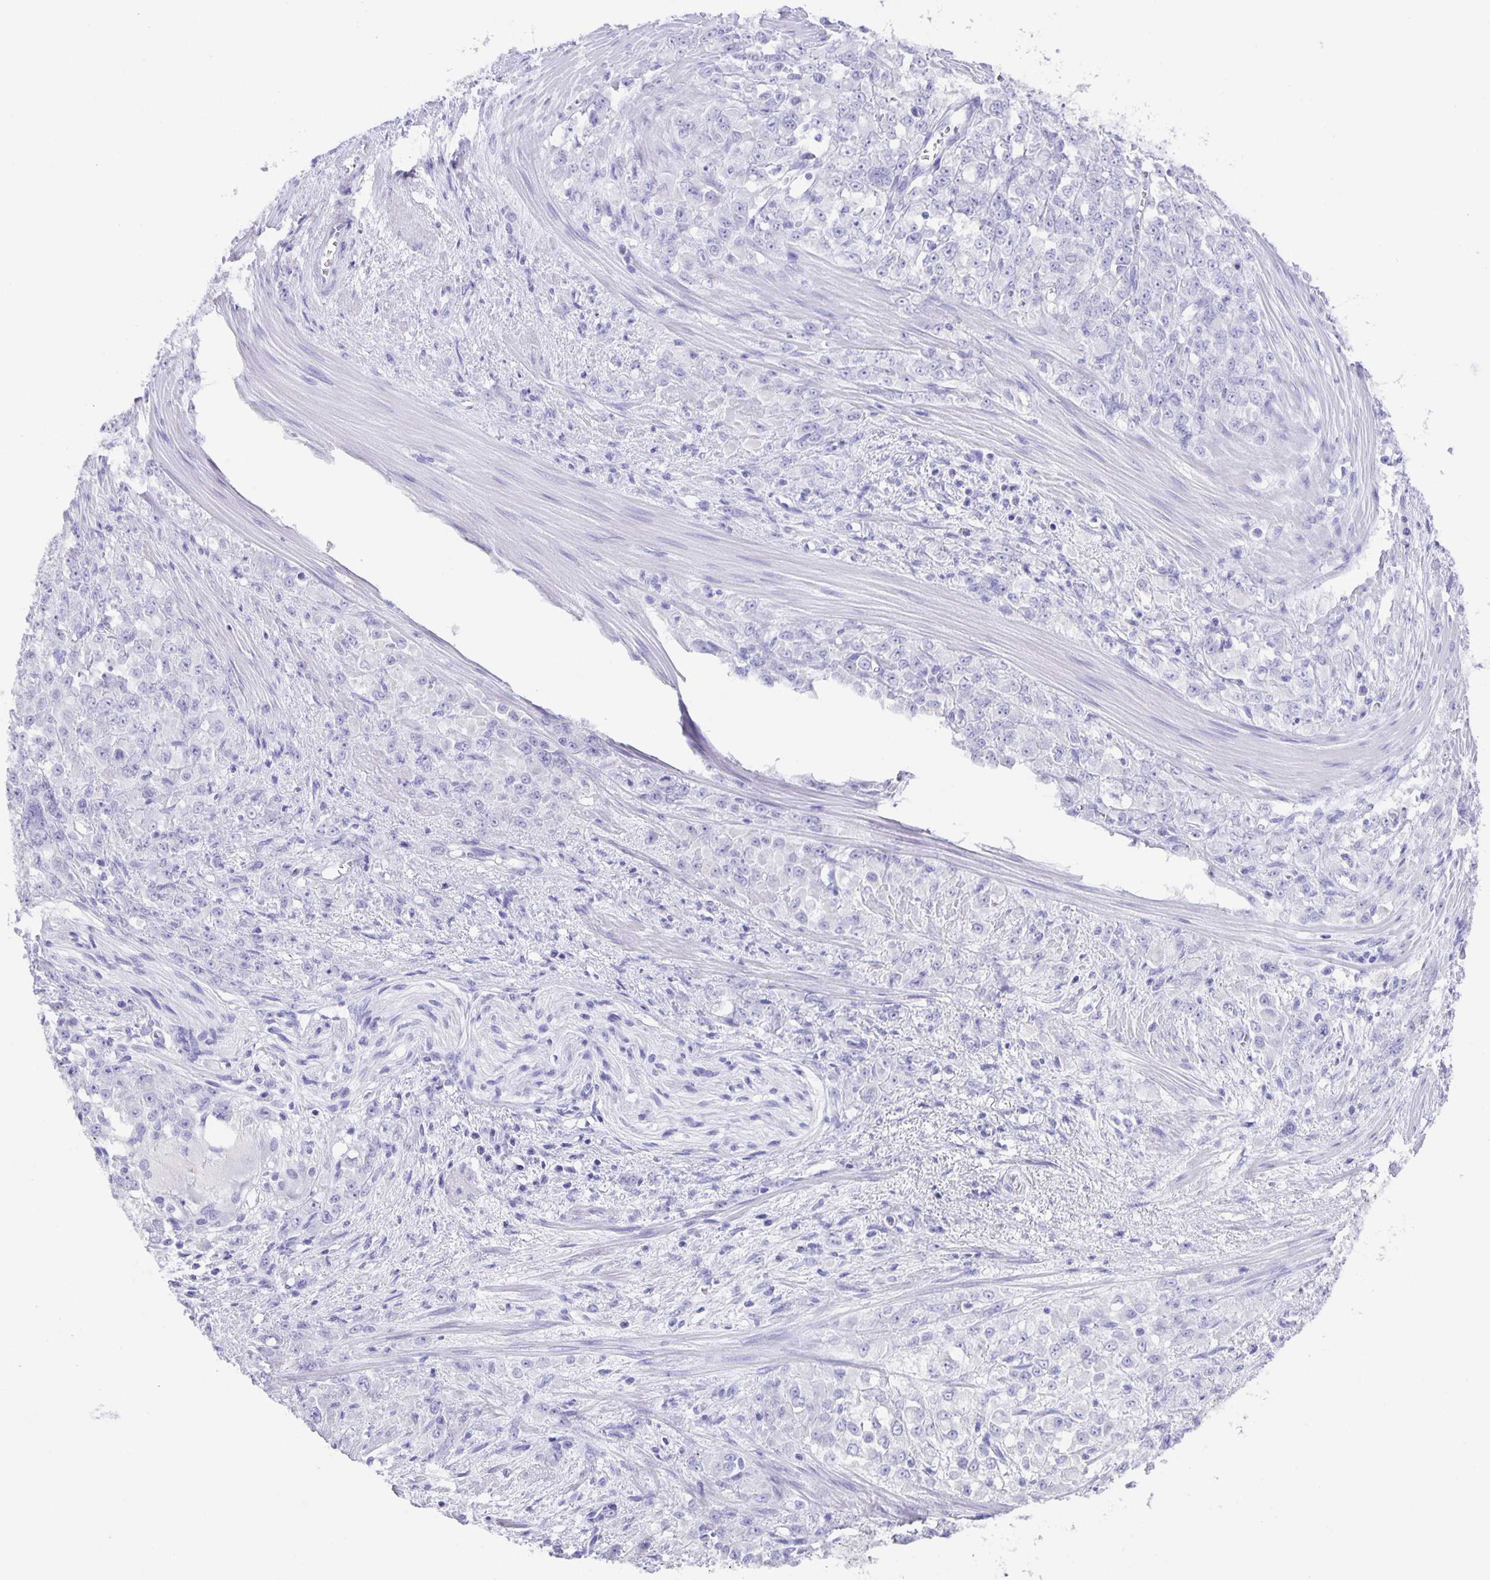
{"staining": {"intensity": "negative", "quantity": "none", "location": "none"}, "tissue": "stomach cancer", "cell_type": "Tumor cells", "image_type": "cancer", "snomed": [{"axis": "morphology", "description": "Adenocarcinoma, NOS"}, {"axis": "topography", "description": "Stomach"}], "caption": "This image is of stomach cancer stained with immunohistochemistry to label a protein in brown with the nuclei are counter-stained blue. There is no staining in tumor cells.", "gene": "GUCA2A", "patient": {"sex": "female", "age": 76}}